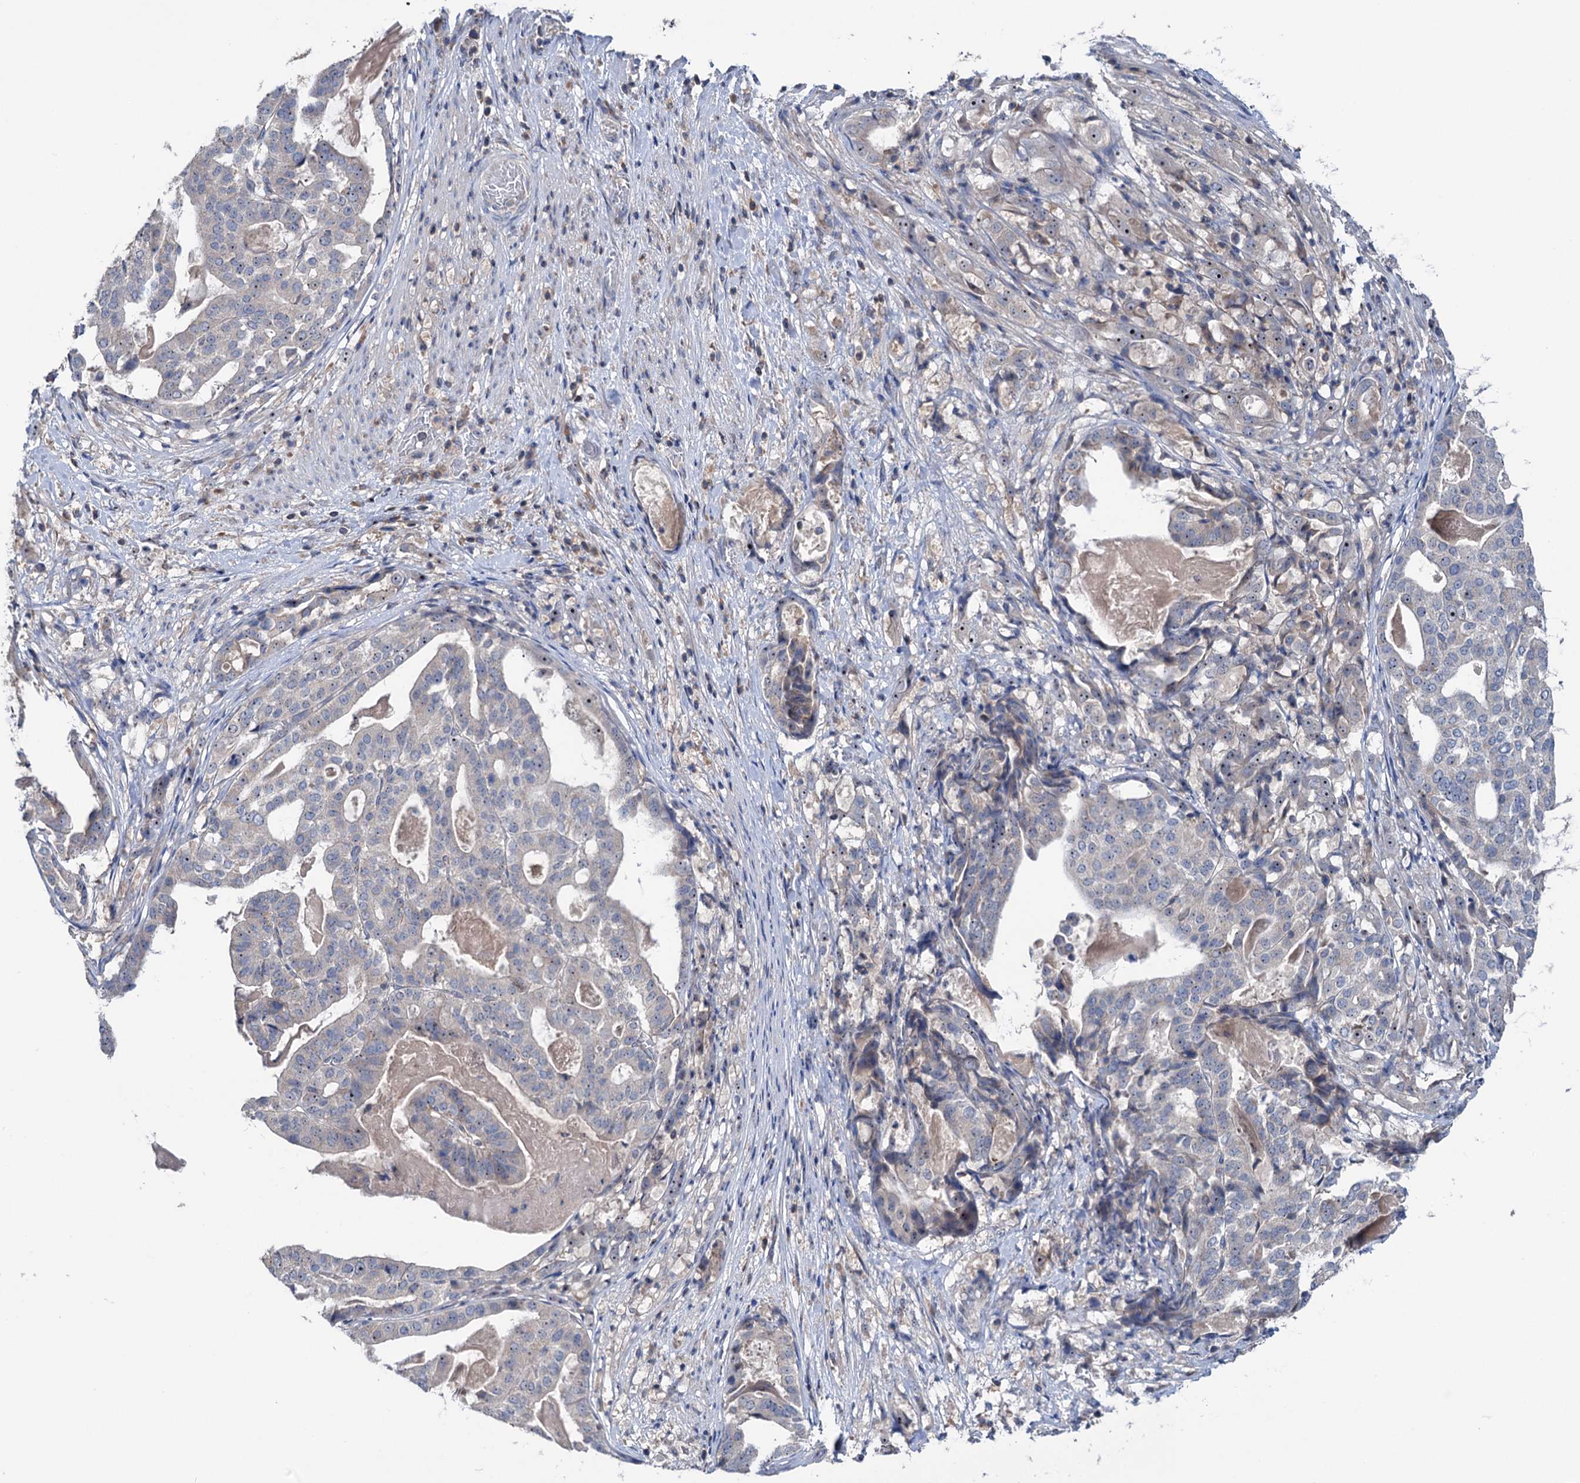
{"staining": {"intensity": "moderate", "quantity": "<25%", "location": "cytoplasmic/membranous,nuclear"}, "tissue": "stomach cancer", "cell_type": "Tumor cells", "image_type": "cancer", "snomed": [{"axis": "morphology", "description": "Adenocarcinoma, NOS"}, {"axis": "topography", "description": "Stomach"}], "caption": "Human adenocarcinoma (stomach) stained with a protein marker exhibits moderate staining in tumor cells.", "gene": "HTR3B", "patient": {"sex": "male", "age": 48}}